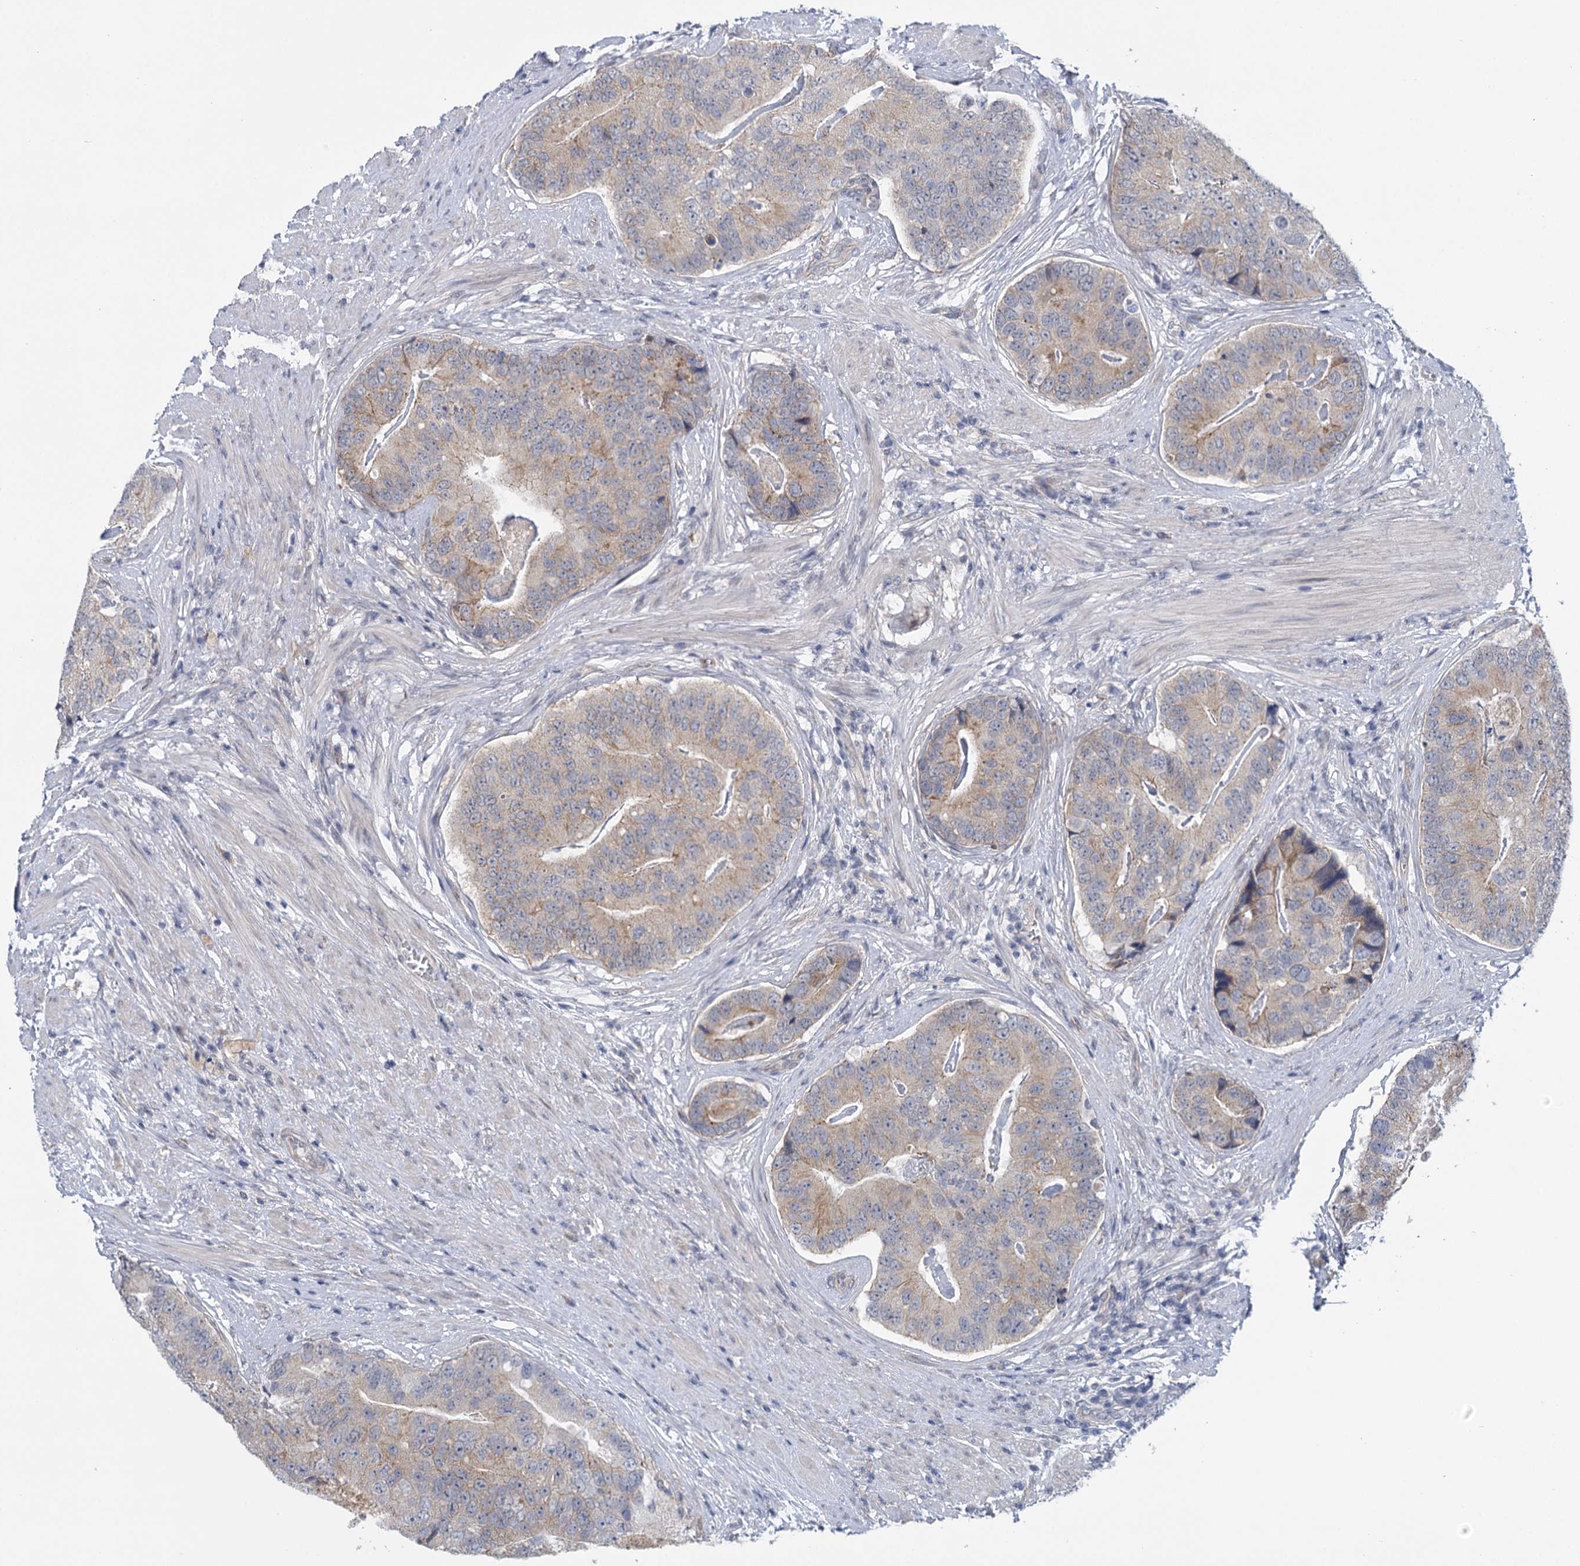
{"staining": {"intensity": "weak", "quantity": "25%-75%", "location": "cytoplasmic/membranous"}, "tissue": "prostate cancer", "cell_type": "Tumor cells", "image_type": "cancer", "snomed": [{"axis": "morphology", "description": "Adenocarcinoma, High grade"}, {"axis": "topography", "description": "Prostate"}], "caption": "This photomicrograph displays immunohistochemistry (IHC) staining of prostate cancer (high-grade adenocarcinoma), with low weak cytoplasmic/membranous positivity in approximately 25%-75% of tumor cells.", "gene": "MBLAC2", "patient": {"sex": "male", "age": 70}}